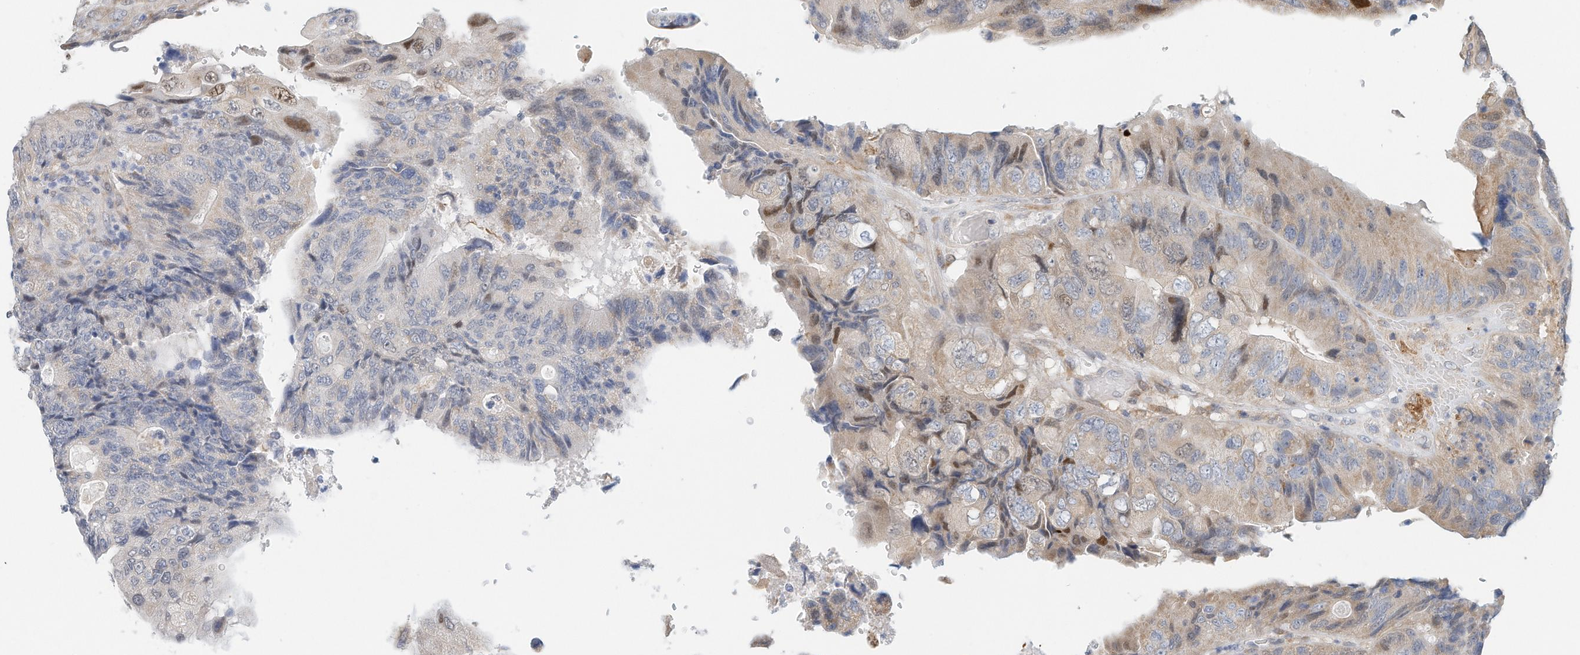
{"staining": {"intensity": "weak", "quantity": "<25%", "location": "nuclear"}, "tissue": "colorectal cancer", "cell_type": "Tumor cells", "image_type": "cancer", "snomed": [{"axis": "morphology", "description": "Adenocarcinoma, NOS"}, {"axis": "topography", "description": "Rectum"}], "caption": "IHC photomicrograph of neoplastic tissue: human colorectal adenocarcinoma stained with DAB shows no significant protein staining in tumor cells.", "gene": "ARHGAP28", "patient": {"sex": "male", "age": 63}}